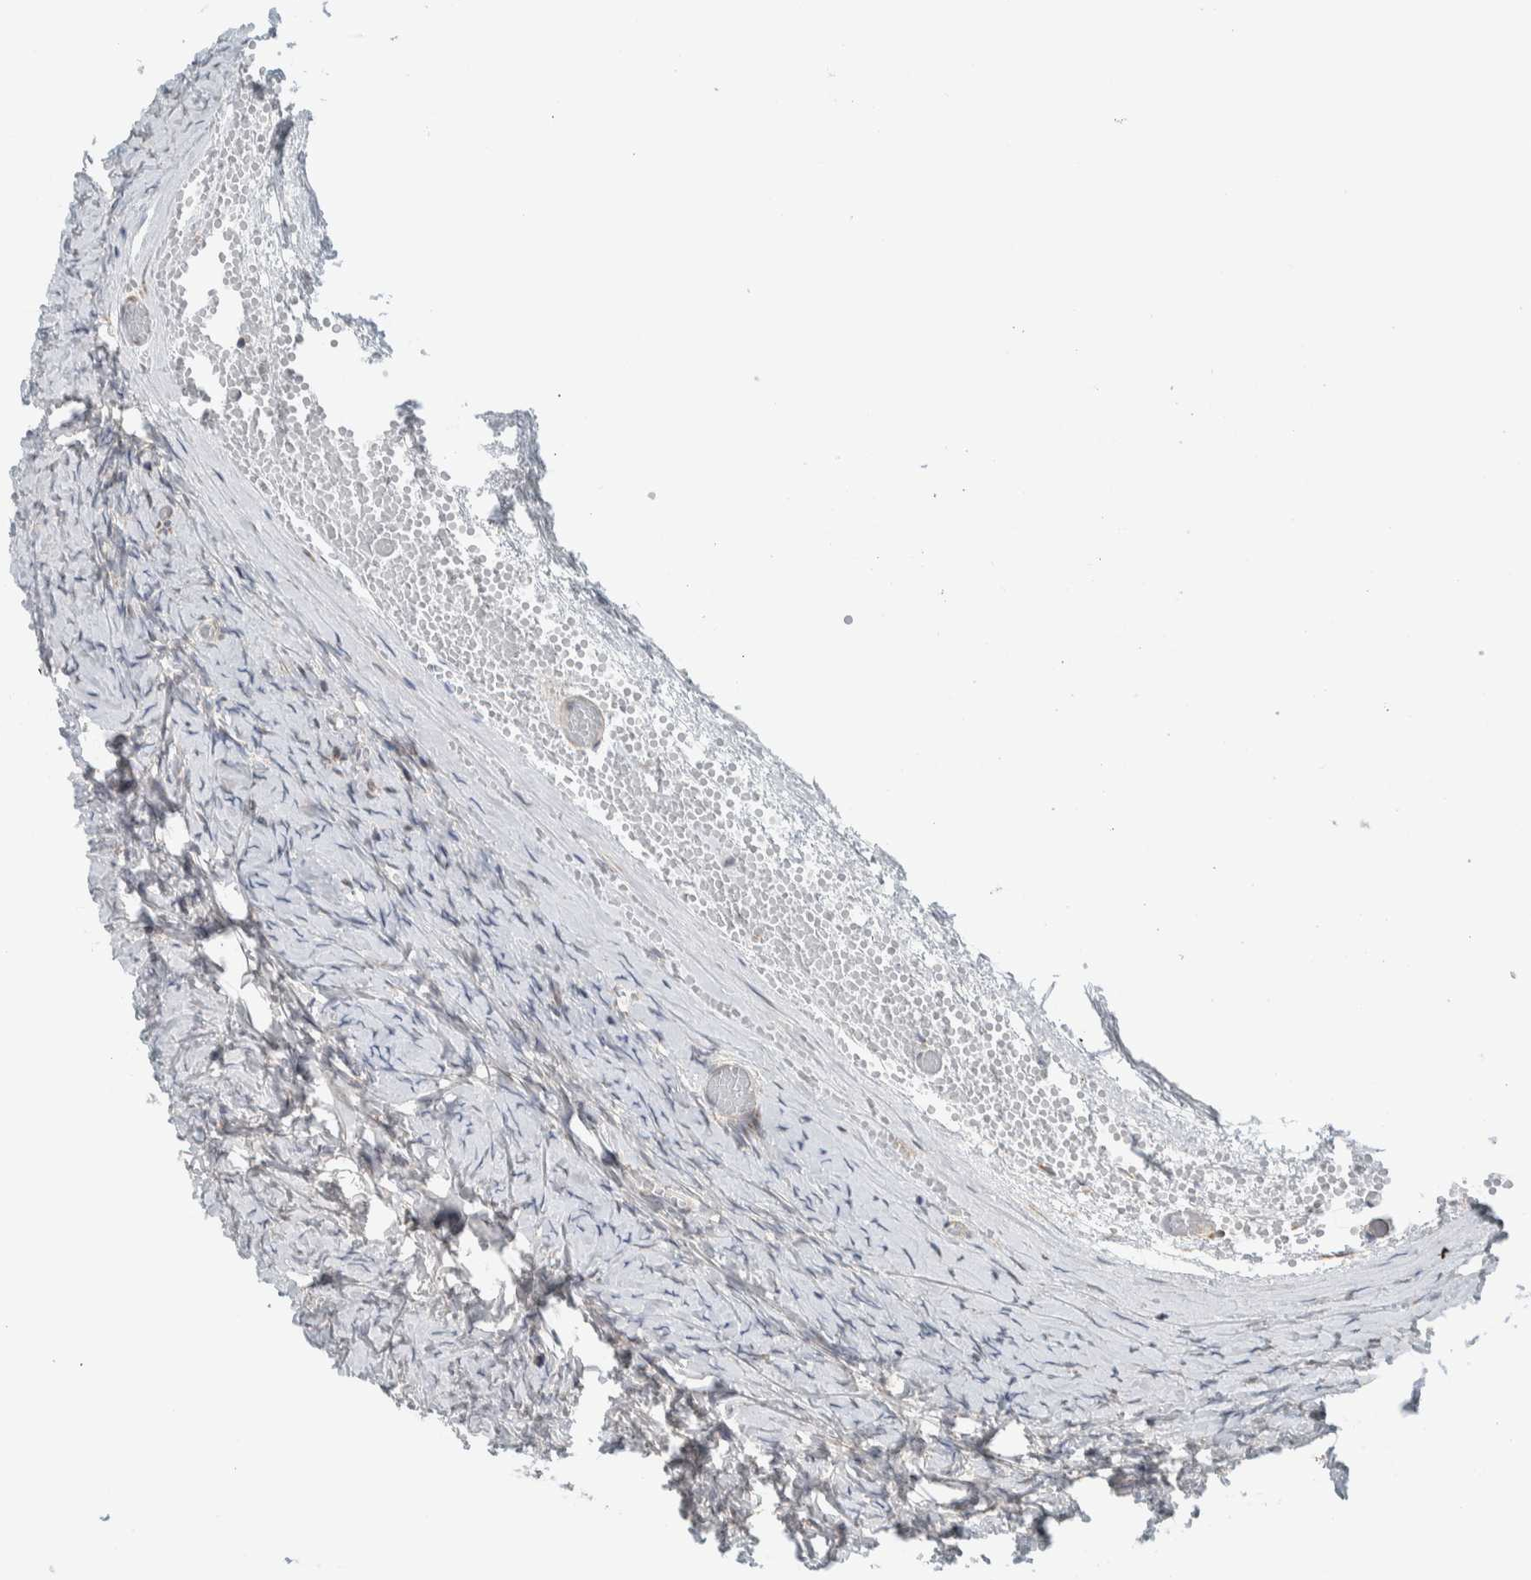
{"staining": {"intensity": "negative", "quantity": "none", "location": "none"}, "tissue": "ovary", "cell_type": "Ovarian stroma cells", "image_type": "normal", "snomed": [{"axis": "morphology", "description": "Normal tissue, NOS"}, {"axis": "topography", "description": "Ovary"}], "caption": "Ovary stained for a protein using IHC demonstrates no expression ovarian stroma cells.", "gene": "RERE", "patient": {"sex": "female", "age": 27}}